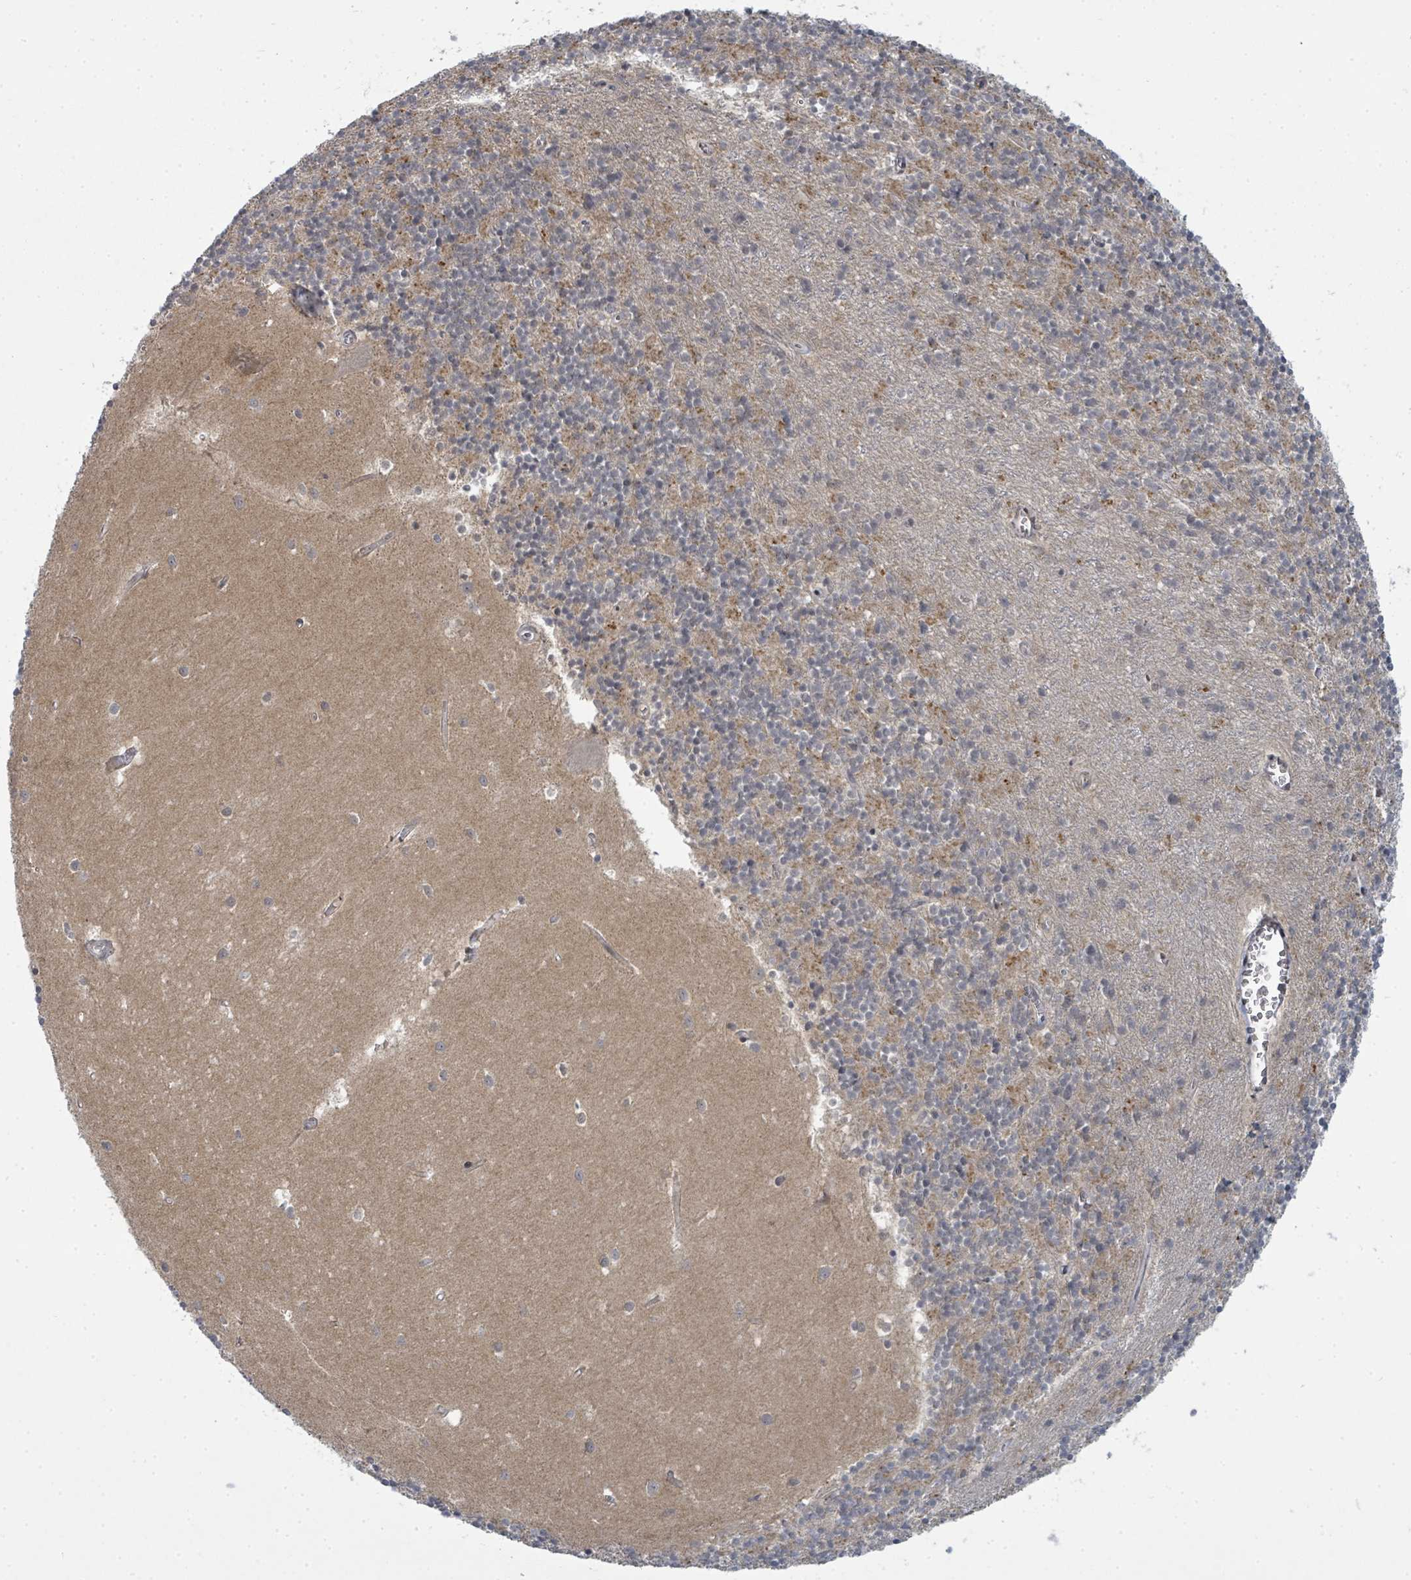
{"staining": {"intensity": "moderate", "quantity": "25%-75%", "location": "cytoplasmic/membranous"}, "tissue": "cerebellum", "cell_type": "Cells in granular layer", "image_type": "normal", "snomed": [{"axis": "morphology", "description": "Normal tissue, NOS"}, {"axis": "topography", "description": "Cerebellum"}], "caption": "Protein analysis of unremarkable cerebellum shows moderate cytoplasmic/membranous staining in about 25%-75% of cells in granular layer. (DAB = brown stain, brightfield microscopy at high magnification).", "gene": "PSMG2", "patient": {"sex": "male", "age": 54}}